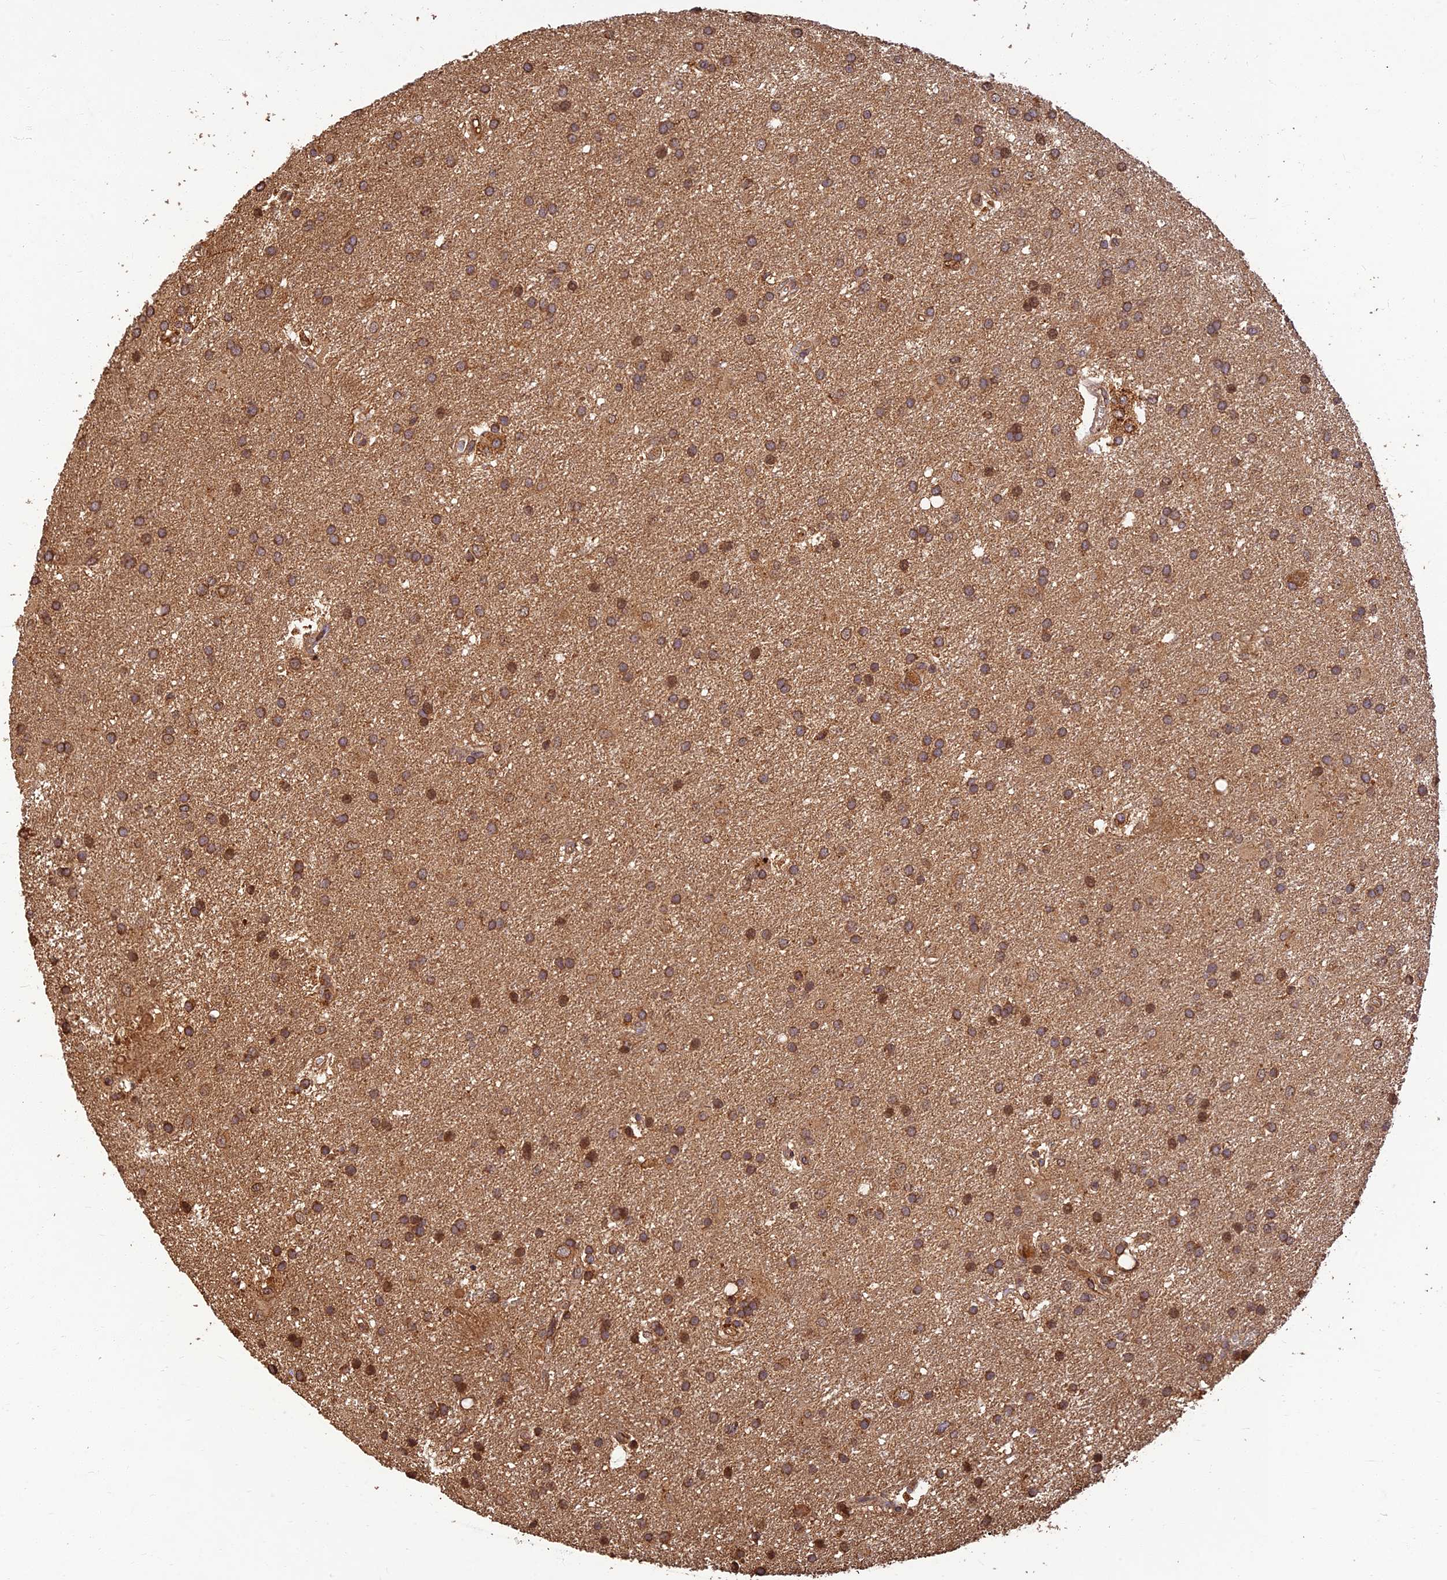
{"staining": {"intensity": "moderate", "quantity": ">75%", "location": "cytoplasmic/membranous"}, "tissue": "glioma", "cell_type": "Tumor cells", "image_type": "cancer", "snomed": [{"axis": "morphology", "description": "Glioma, malignant, Low grade"}, {"axis": "topography", "description": "Brain"}], "caption": "Protein positivity by immunohistochemistry (IHC) exhibits moderate cytoplasmic/membranous staining in approximately >75% of tumor cells in malignant low-grade glioma.", "gene": "CORO1C", "patient": {"sex": "male", "age": 66}}